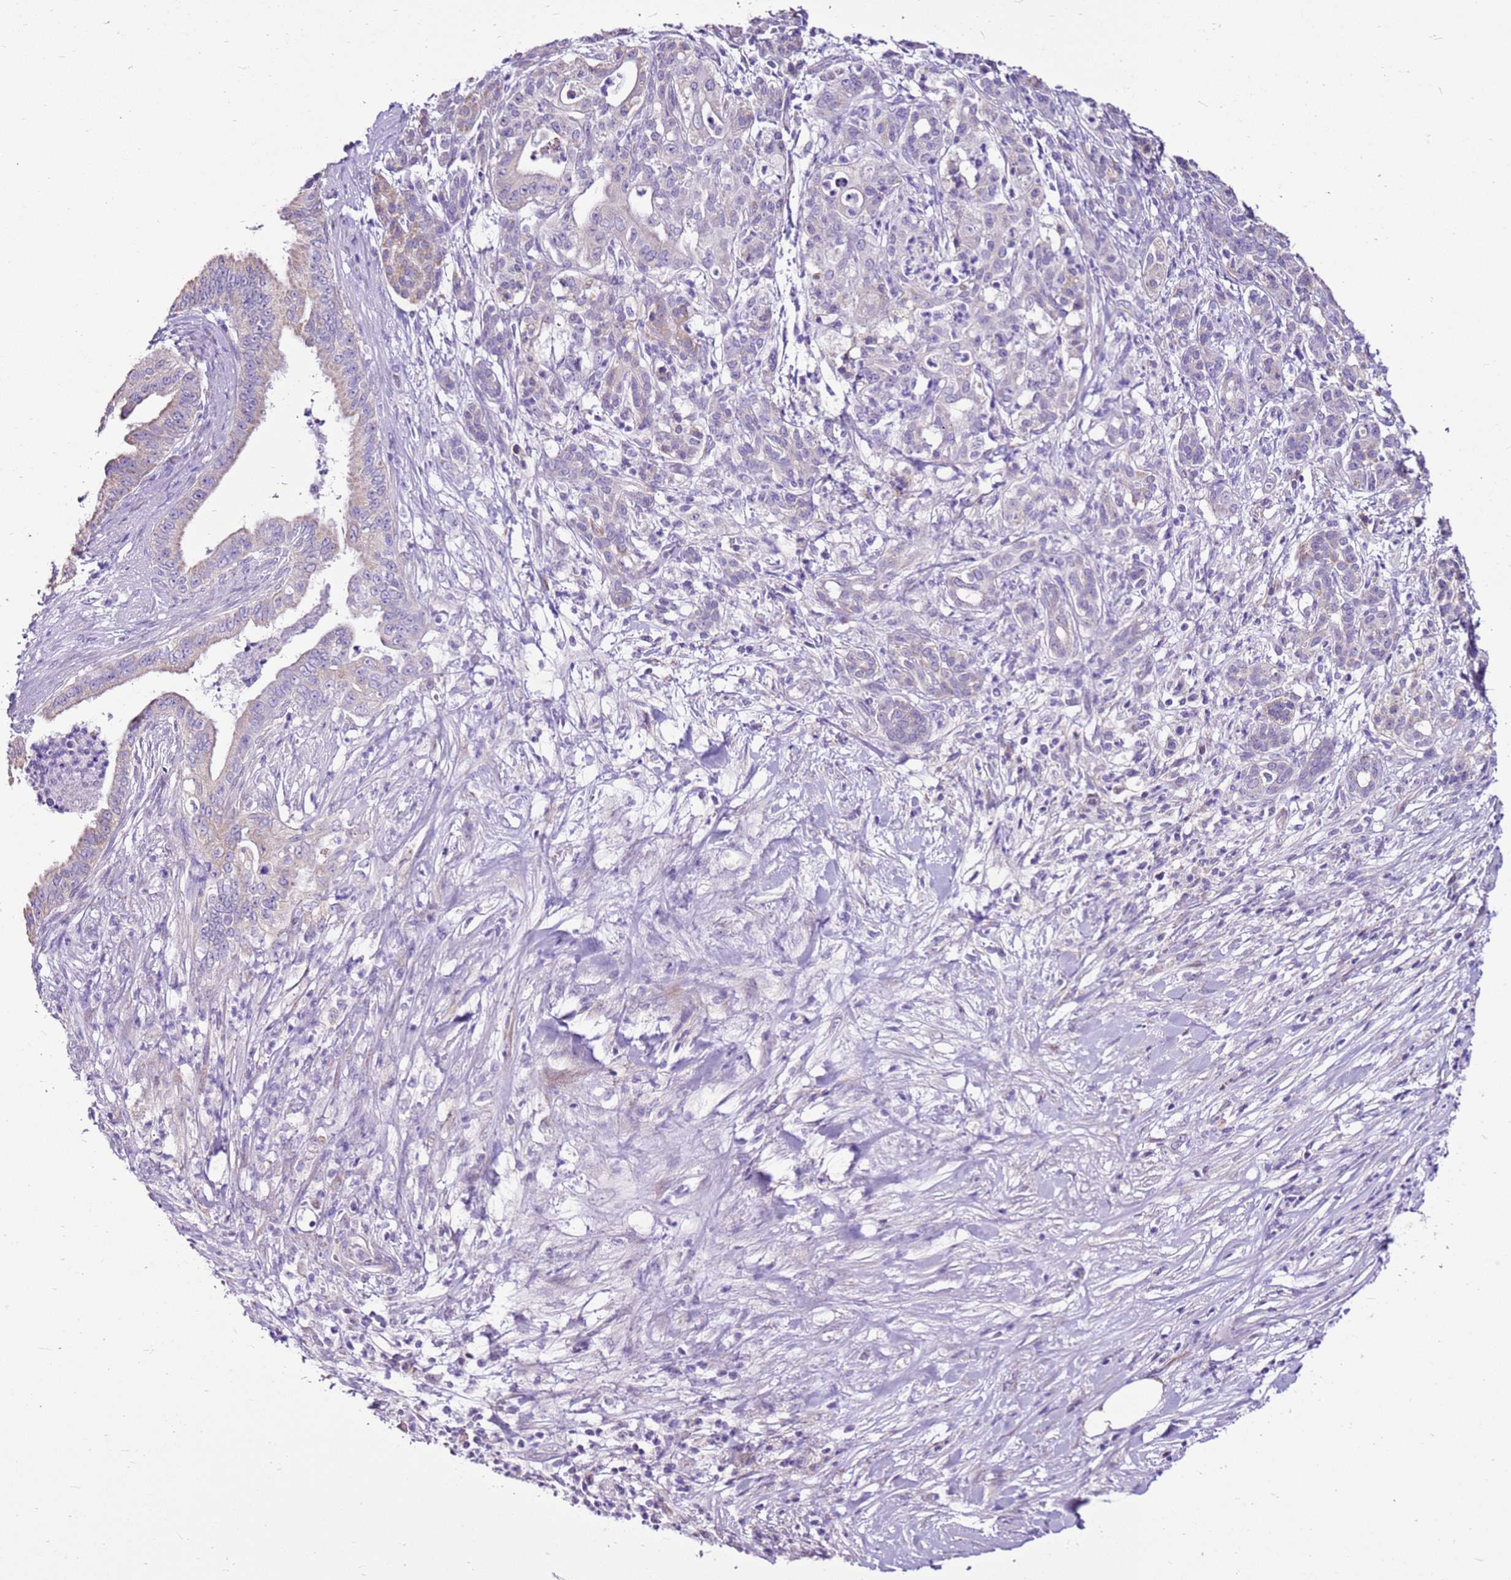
{"staining": {"intensity": "negative", "quantity": "none", "location": "none"}, "tissue": "pancreatic cancer", "cell_type": "Tumor cells", "image_type": "cancer", "snomed": [{"axis": "morphology", "description": "Adenocarcinoma, NOS"}, {"axis": "topography", "description": "Pancreas"}], "caption": "Immunohistochemistry micrograph of neoplastic tissue: human pancreatic cancer stained with DAB (3,3'-diaminobenzidine) displays no significant protein expression in tumor cells.", "gene": "SLC38A5", "patient": {"sex": "male", "age": 58}}